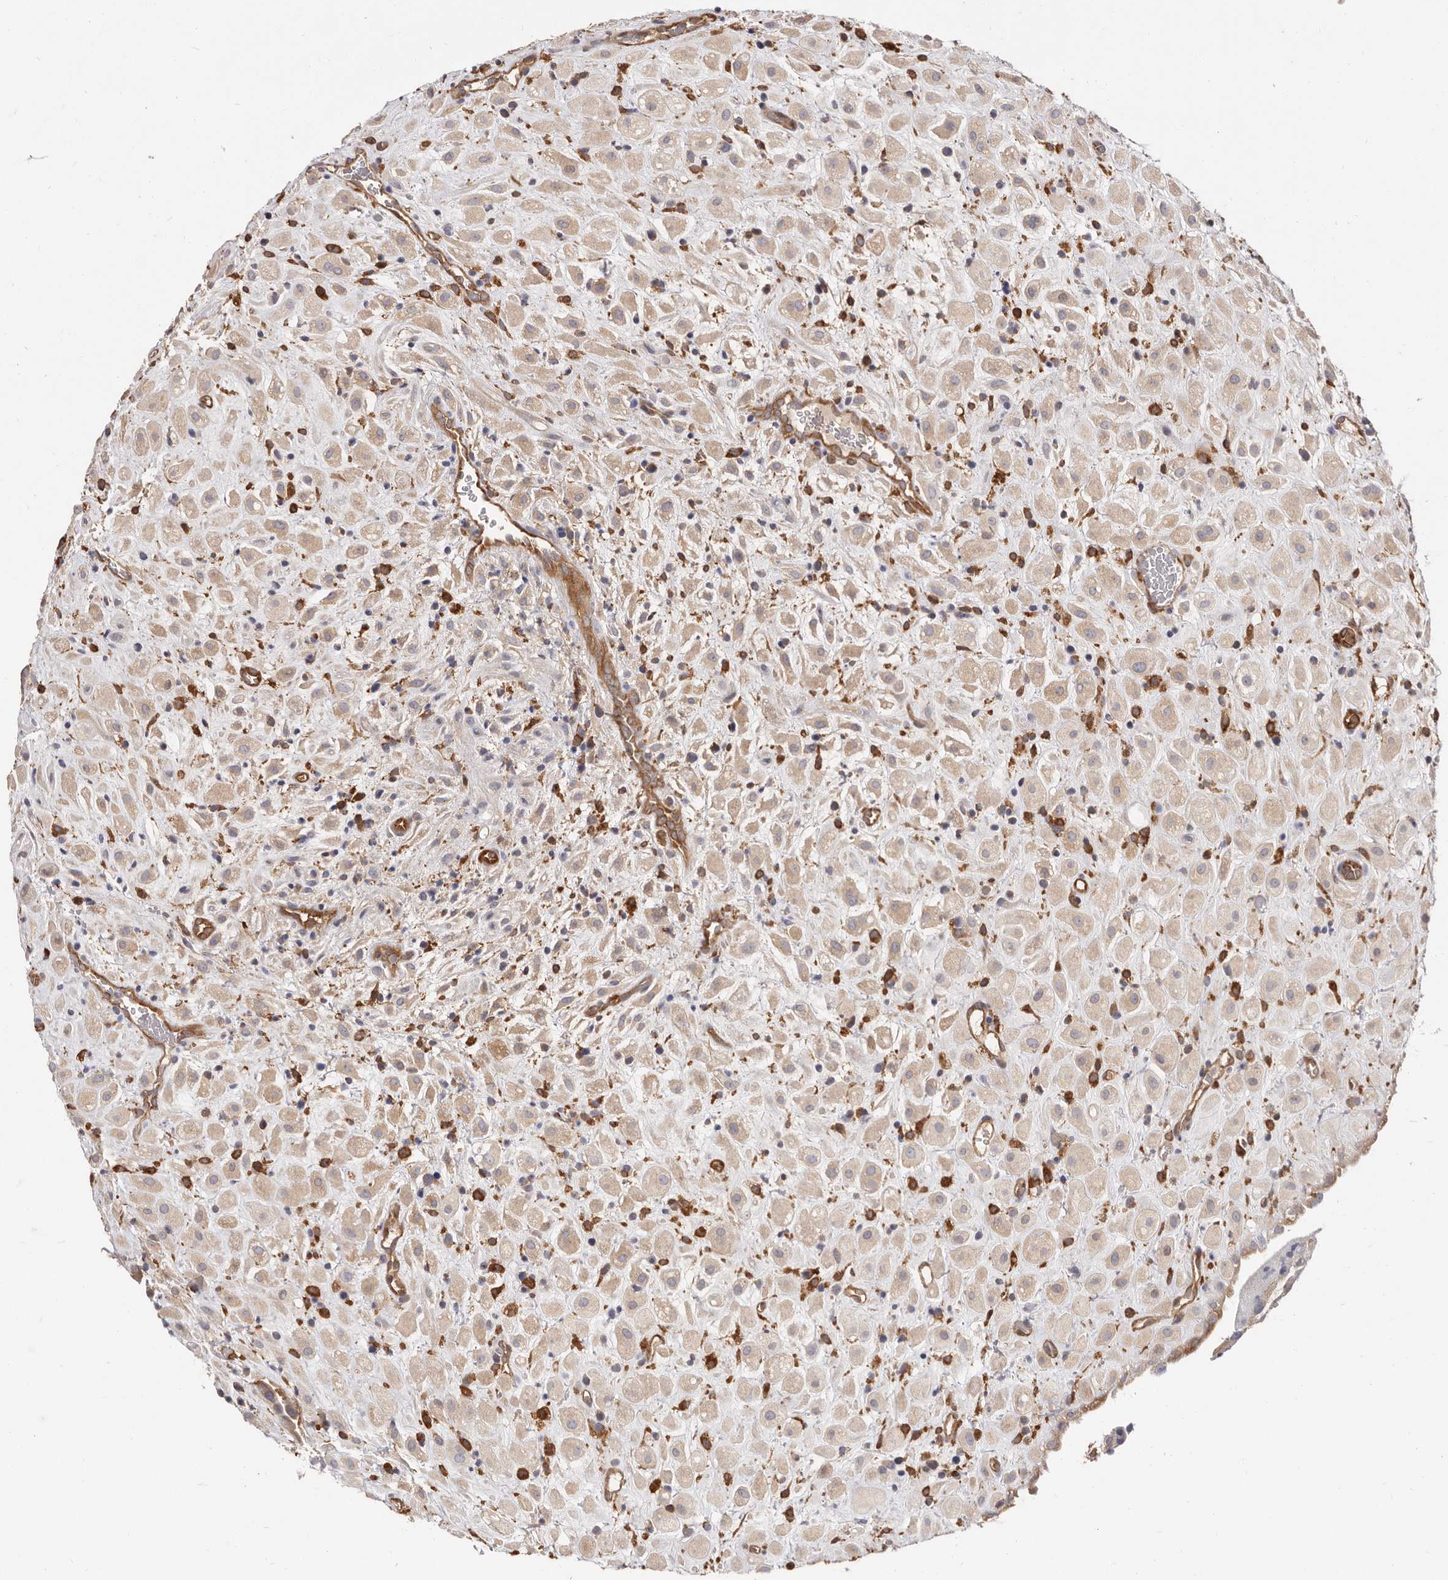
{"staining": {"intensity": "weak", "quantity": ">75%", "location": "cytoplasmic/membranous"}, "tissue": "placenta", "cell_type": "Decidual cells", "image_type": "normal", "snomed": [{"axis": "morphology", "description": "Normal tissue, NOS"}, {"axis": "topography", "description": "Placenta"}], "caption": "Protein positivity by immunohistochemistry (IHC) demonstrates weak cytoplasmic/membranous staining in about >75% of decidual cells in unremarkable placenta.", "gene": "LAP3", "patient": {"sex": "female", "age": 35}}